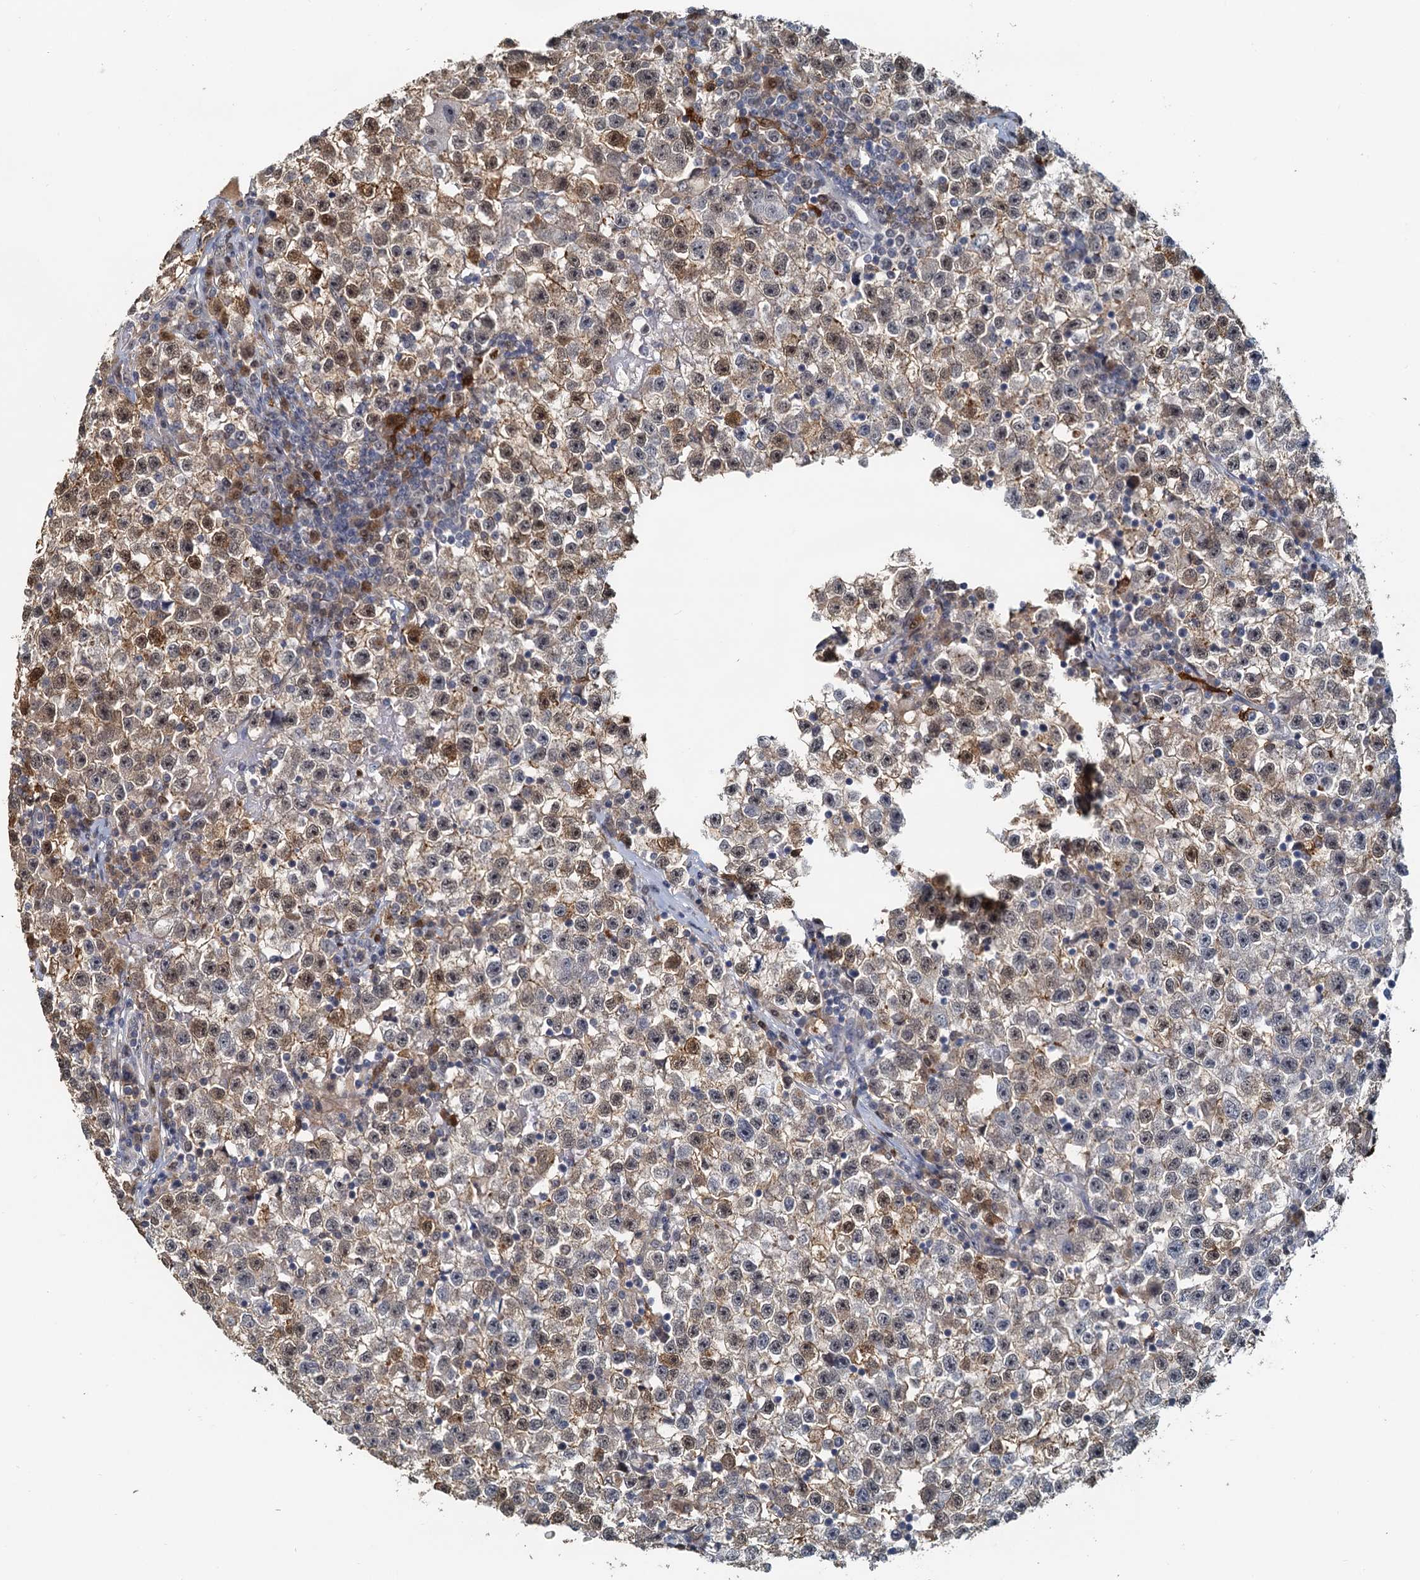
{"staining": {"intensity": "moderate", "quantity": ">75%", "location": "cytoplasmic/membranous,nuclear"}, "tissue": "testis cancer", "cell_type": "Tumor cells", "image_type": "cancer", "snomed": [{"axis": "morphology", "description": "Seminoma, NOS"}, {"axis": "topography", "description": "Testis"}], "caption": "Moderate cytoplasmic/membranous and nuclear expression is present in about >75% of tumor cells in testis cancer (seminoma).", "gene": "SPINDOC", "patient": {"sex": "male", "age": 22}}